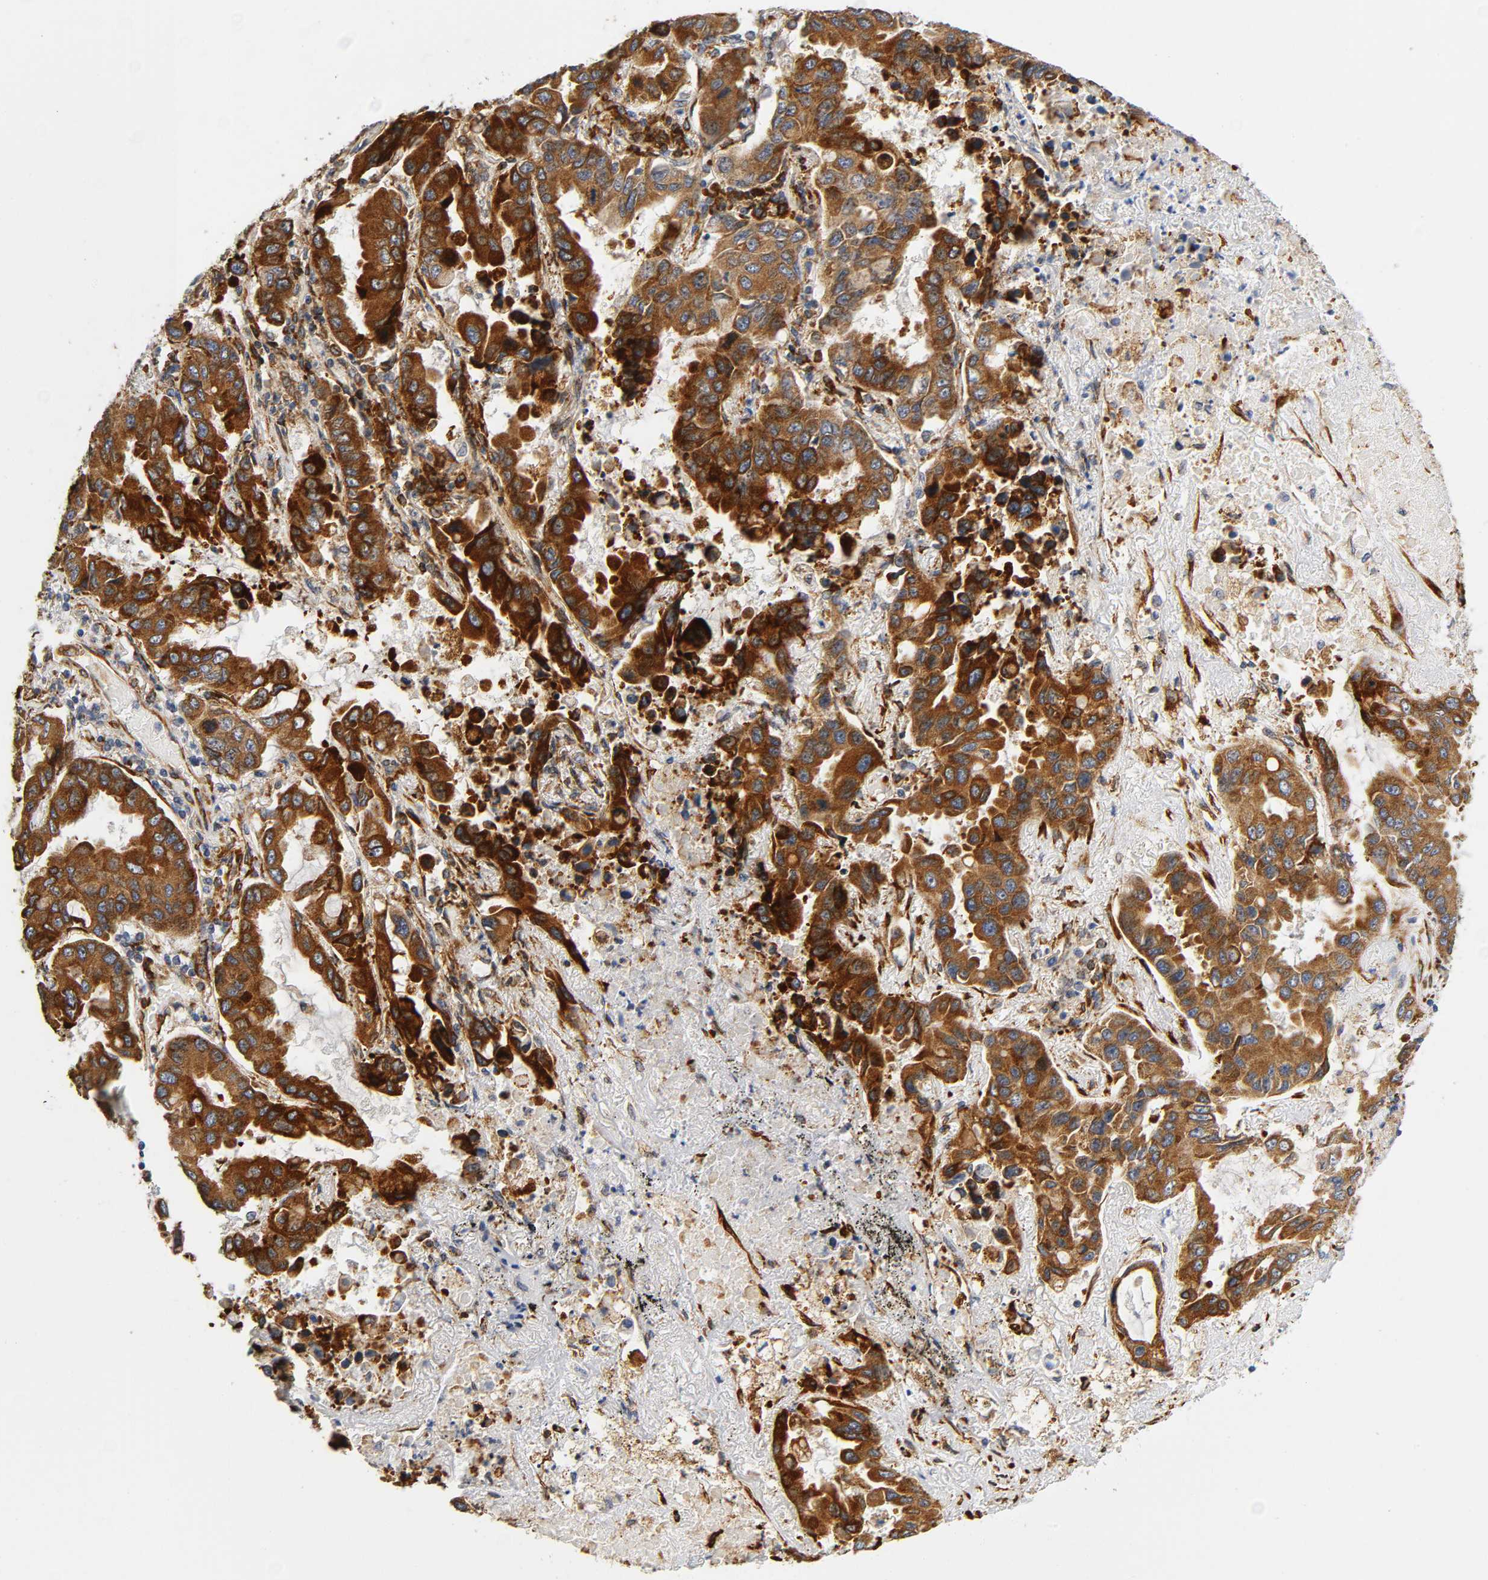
{"staining": {"intensity": "strong", "quantity": ">75%", "location": "cytoplasmic/membranous"}, "tissue": "lung cancer", "cell_type": "Tumor cells", "image_type": "cancer", "snomed": [{"axis": "morphology", "description": "Adenocarcinoma, NOS"}, {"axis": "topography", "description": "Lung"}], "caption": "Tumor cells show high levels of strong cytoplasmic/membranous positivity in about >75% of cells in human lung cancer (adenocarcinoma).", "gene": "SOS2", "patient": {"sex": "male", "age": 64}}